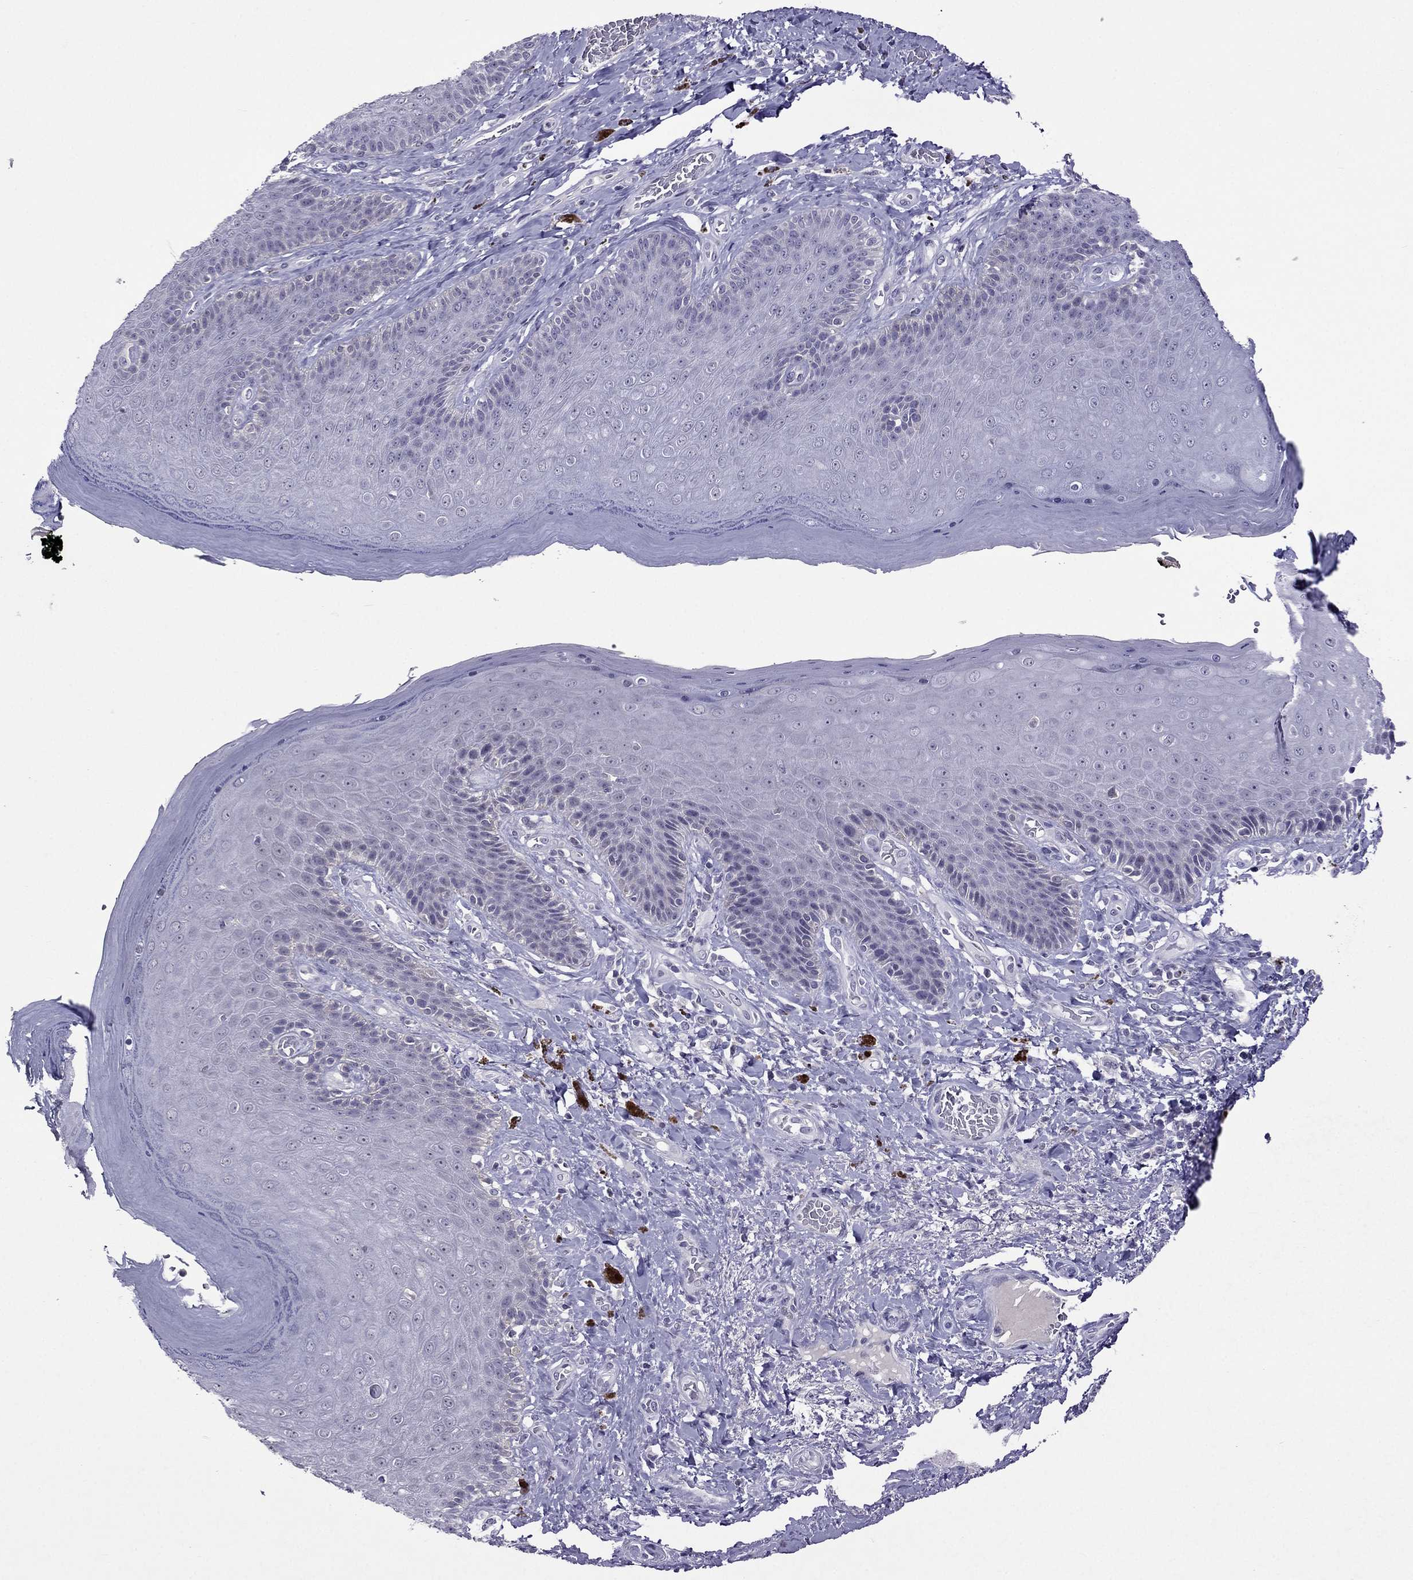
{"staining": {"intensity": "negative", "quantity": "none", "location": "none"}, "tissue": "skin", "cell_type": "Epidermal cells", "image_type": "normal", "snomed": [{"axis": "morphology", "description": "Normal tissue, NOS"}, {"axis": "topography", "description": "Skeletal muscle"}, {"axis": "topography", "description": "Anal"}, {"axis": "topography", "description": "Peripheral nerve tissue"}], "caption": "Immunohistochemistry (IHC) micrograph of benign skin stained for a protein (brown), which reveals no positivity in epidermal cells. (DAB (3,3'-diaminobenzidine) immunohistochemistry (IHC) visualized using brightfield microscopy, high magnification).", "gene": "SPTBN4", "patient": {"sex": "male", "age": 53}}